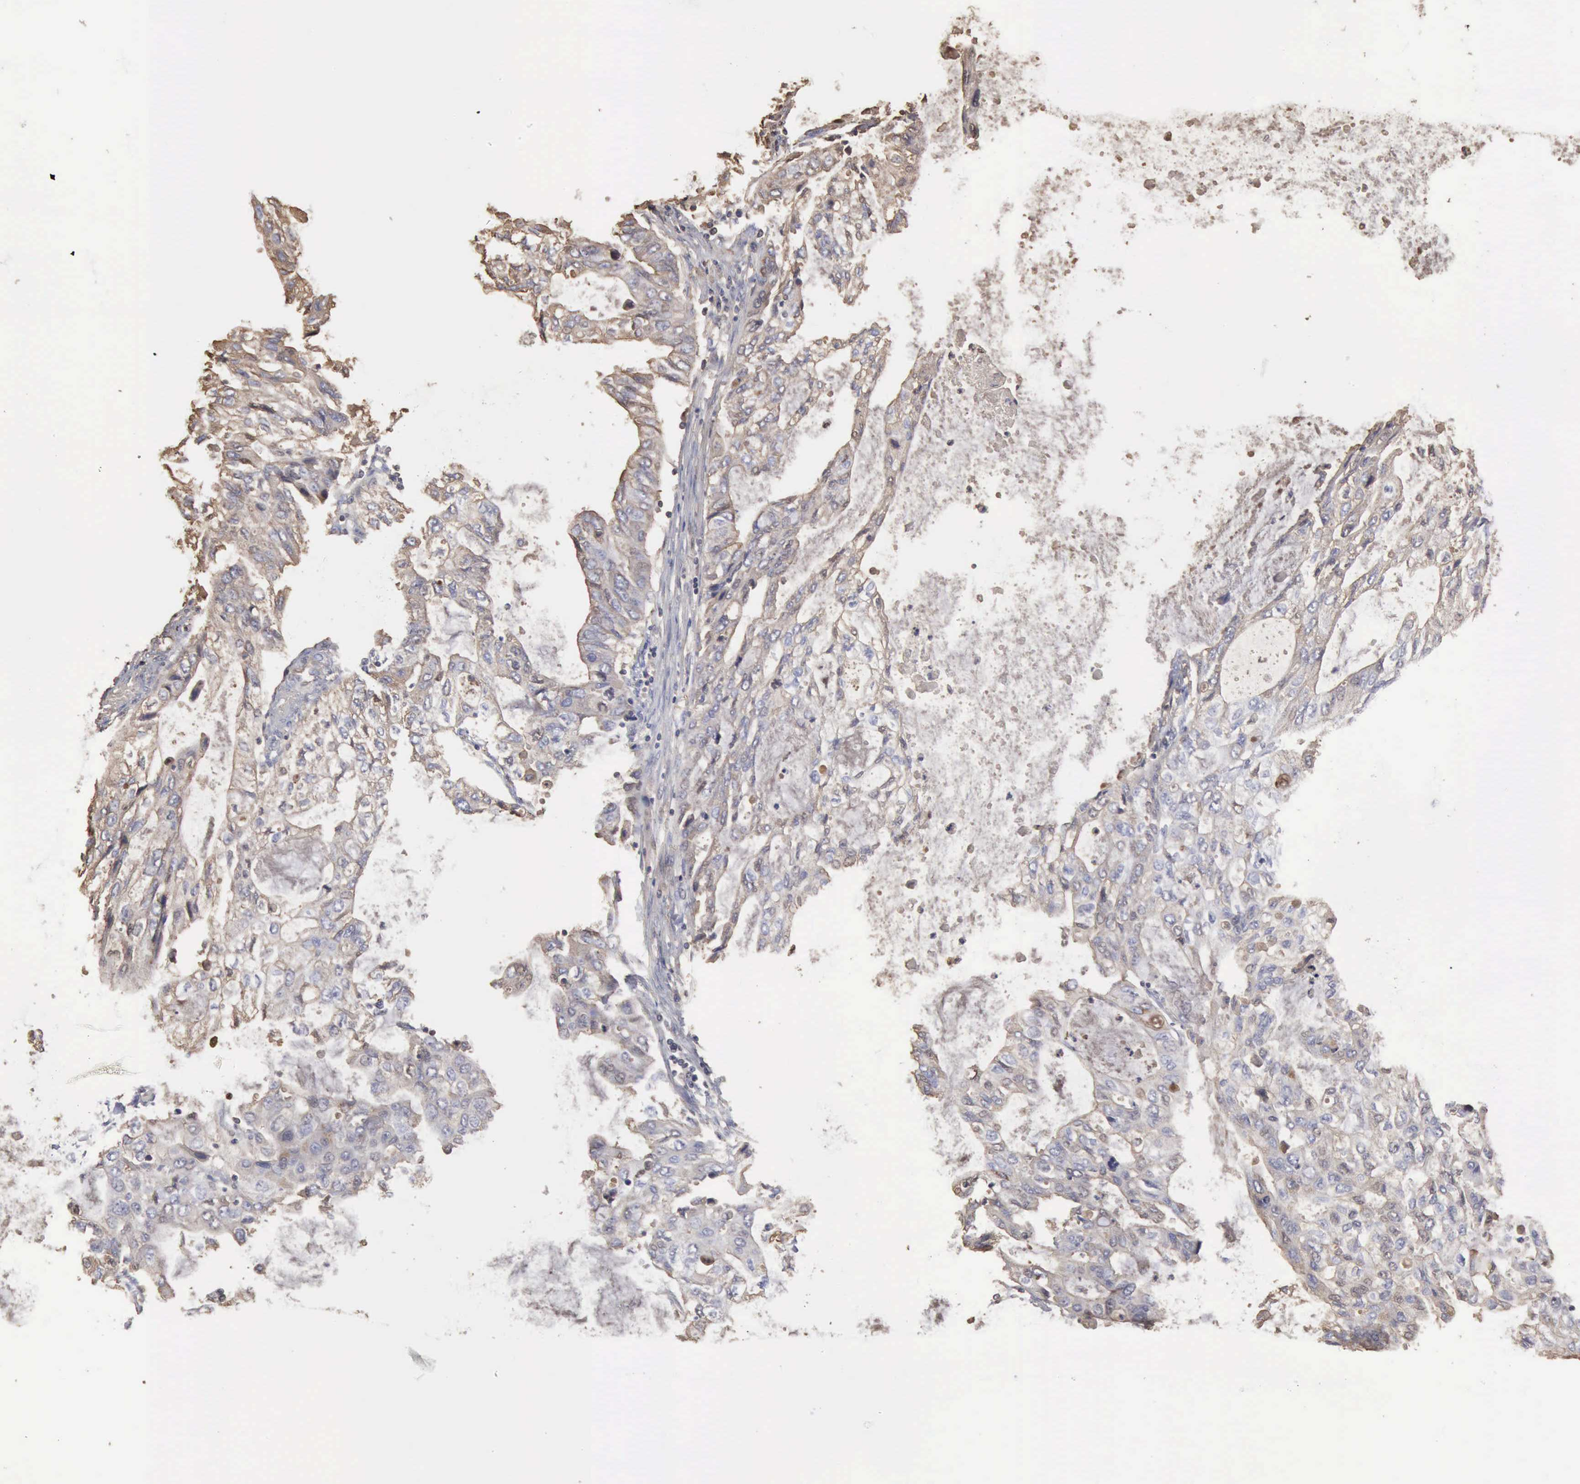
{"staining": {"intensity": "weak", "quantity": "<25%", "location": "cytoplasmic/membranous,nuclear"}, "tissue": "stomach cancer", "cell_type": "Tumor cells", "image_type": "cancer", "snomed": [{"axis": "morphology", "description": "Adenocarcinoma, NOS"}, {"axis": "topography", "description": "Stomach, upper"}], "caption": "This is a image of immunohistochemistry (IHC) staining of stomach cancer, which shows no staining in tumor cells. (DAB (3,3'-diaminobenzidine) immunohistochemistry (IHC), high magnification).", "gene": "SERPINA1", "patient": {"sex": "female", "age": 52}}